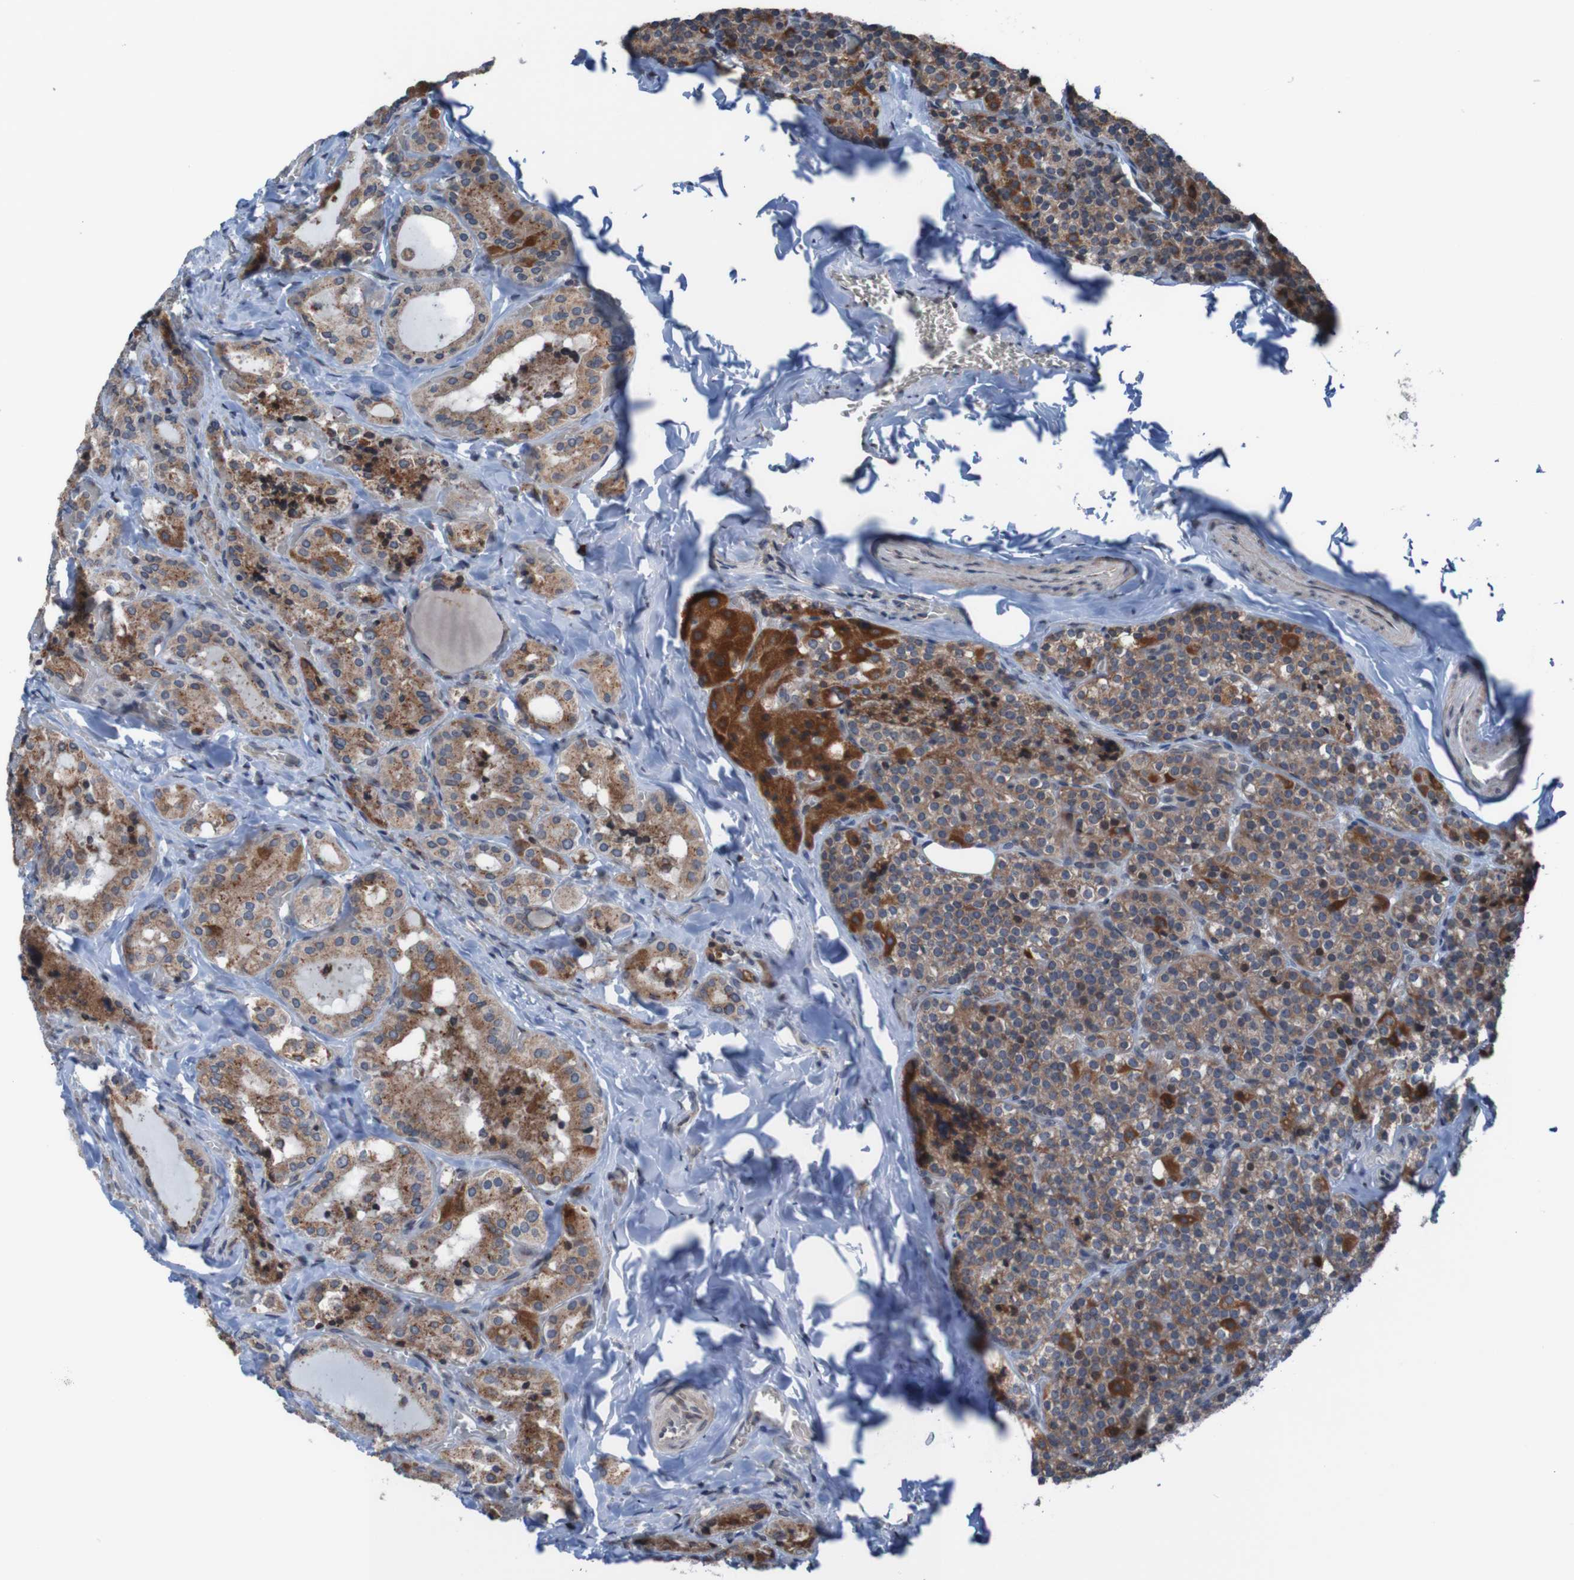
{"staining": {"intensity": "strong", "quantity": ">75%", "location": "cytoplasmic/membranous"}, "tissue": "parathyroid gland", "cell_type": "Glandular cells", "image_type": "normal", "snomed": [{"axis": "morphology", "description": "Normal tissue, NOS"}, {"axis": "morphology", "description": "Atrophy, NOS"}, {"axis": "topography", "description": "Parathyroid gland"}], "caption": "Immunohistochemical staining of benign human parathyroid gland displays >75% levels of strong cytoplasmic/membranous protein positivity in about >75% of glandular cells.", "gene": "UNG", "patient": {"sex": "female", "age": 54}}